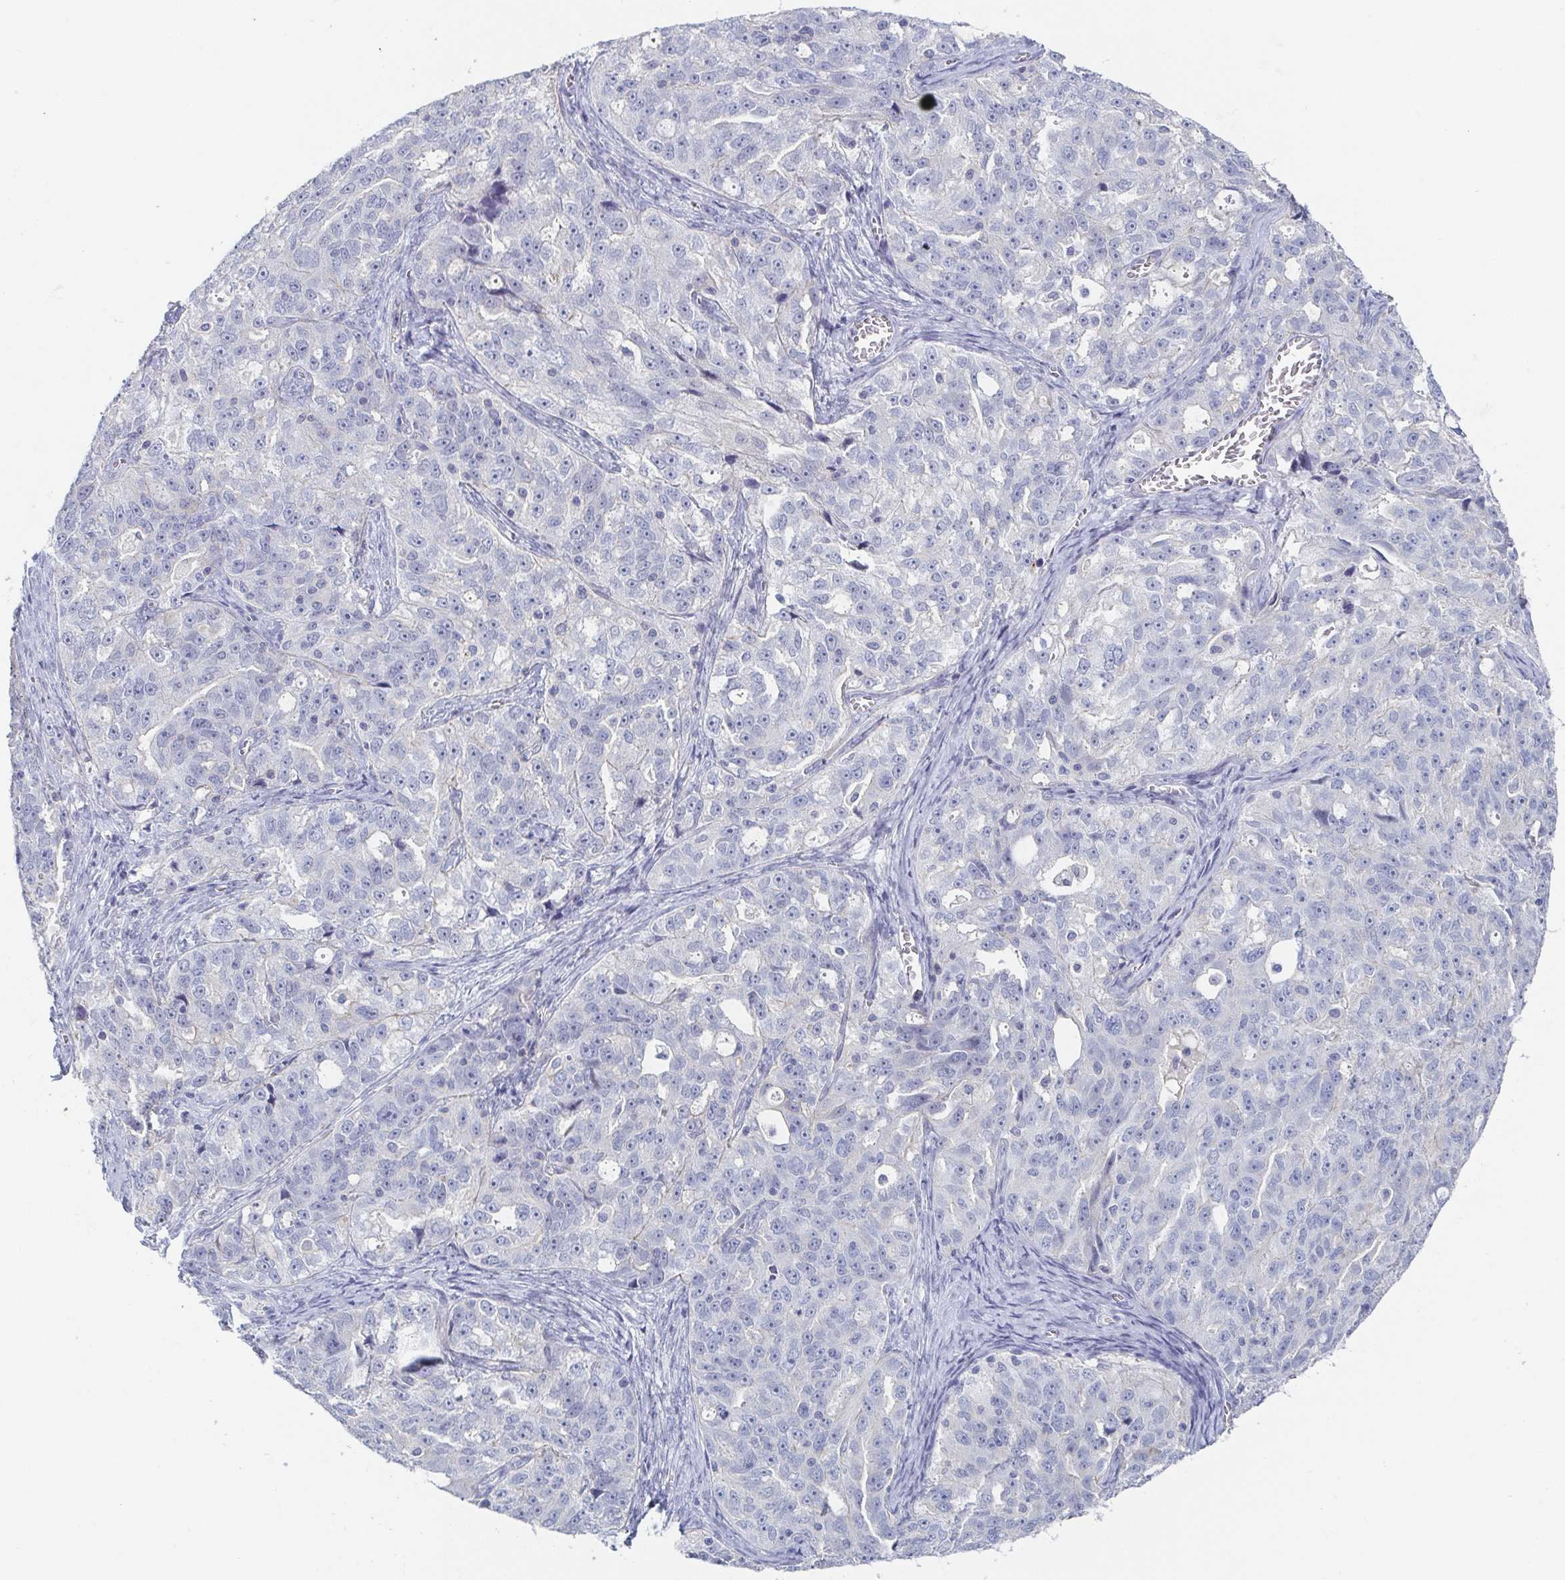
{"staining": {"intensity": "negative", "quantity": "none", "location": "none"}, "tissue": "ovarian cancer", "cell_type": "Tumor cells", "image_type": "cancer", "snomed": [{"axis": "morphology", "description": "Cystadenocarcinoma, serous, NOS"}, {"axis": "topography", "description": "Ovary"}], "caption": "DAB (3,3'-diaminobenzidine) immunohistochemical staining of serous cystadenocarcinoma (ovarian) shows no significant positivity in tumor cells.", "gene": "RHOV", "patient": {"sex": "female", "age": 51}}